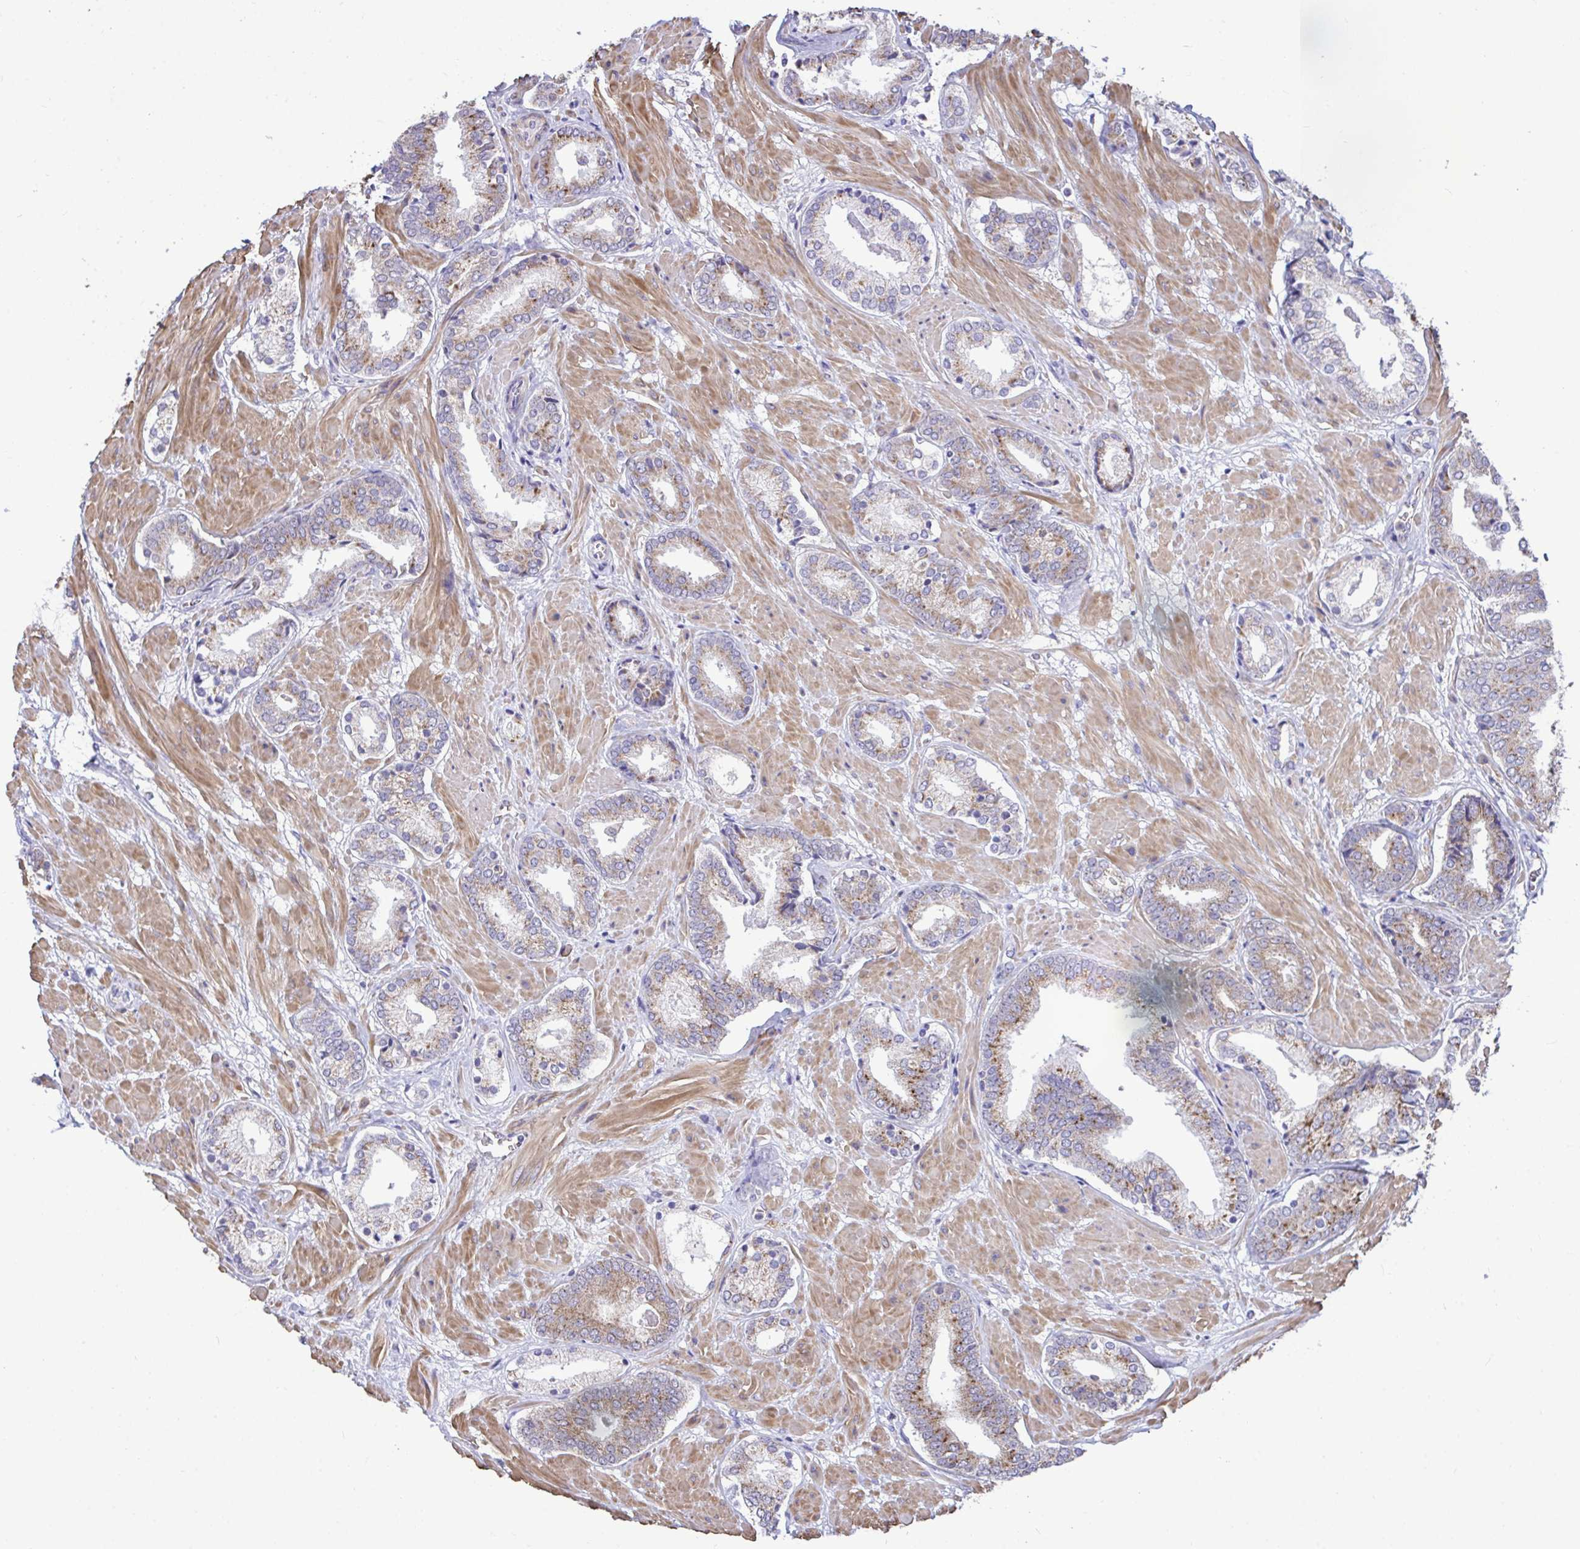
{"staining": {"intensity": "moderate", "quantity": "<25%", "location": "cytoplasmic/membranous"}, "tissue": "prostate cancer", "cell_type": "Tumor cells", "image_type": "cancer", "snomed": [{"axis": "morphology", "description": "Adenocarcinoma, High grade"}, {"axis": "topography", "description": "Prostate"}], "caption": "The photomicrograph exhibits staining of prostate high-grade adenocarcinoma, revealing moderate cytoplasmic/membranous protein expression (brown color) within tumor cells.", "gene": "SARS2", "patient": {"sex": "male", "age": 56}}